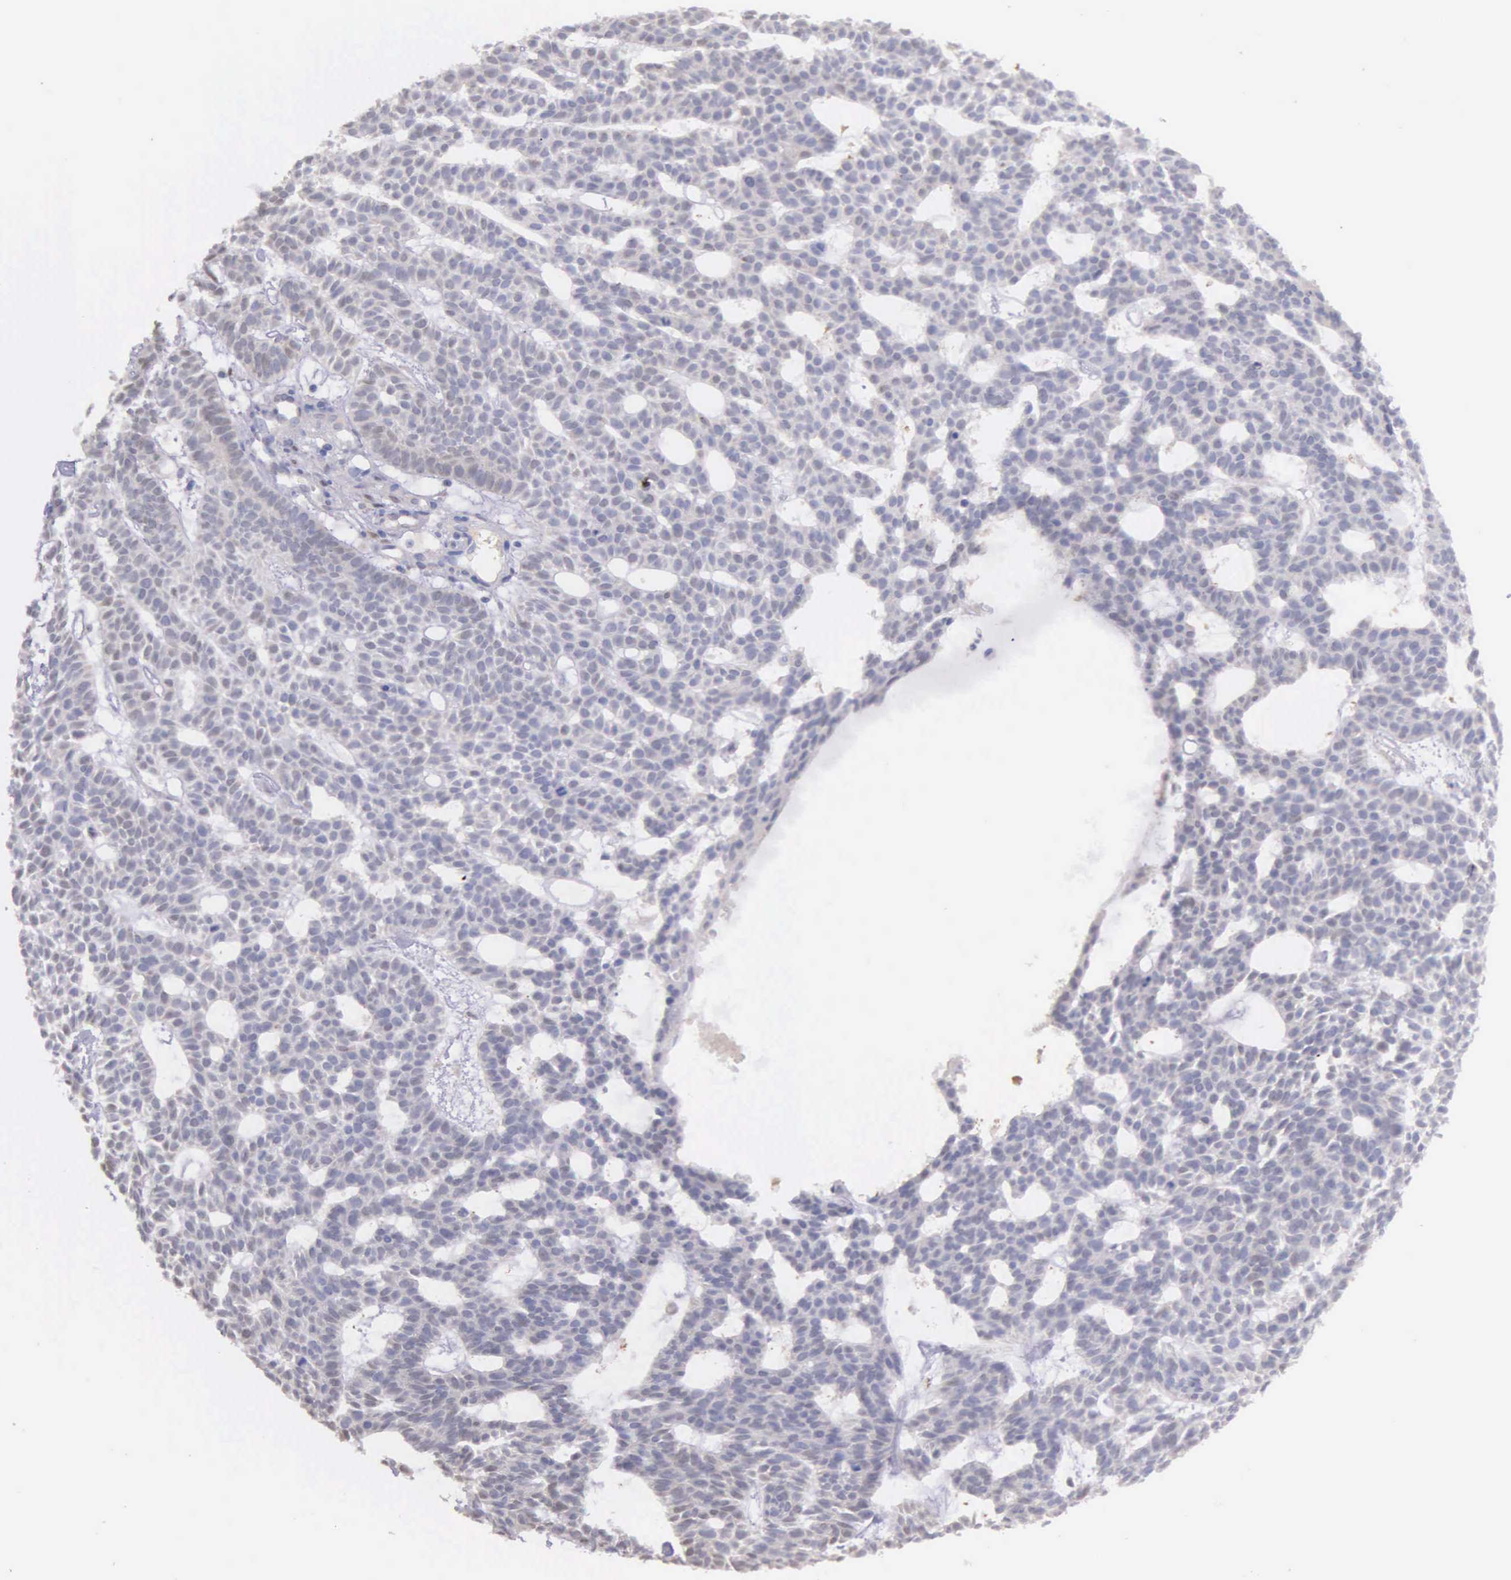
{"staining": {"intensity": "negative", "quantity": "none", "location": "none"}, "tissue": "skin cancer", "cell_type": "Tumor cells", "image_type": "cancer", "snomed": [{"axis": "morphology", "description": "Basal cell carcinoma"}, {"axis": "topography", "description": "Skin"}], "caption": "Immunohistochemistry of basal cell carcinoma (skin) reveals no positivity in tumor cells. The staining is performed using DAB (3,3'-diaminobenzidine) brown chromogen with nuclei counter-stained in using hematoxylin.", "gene": "GSTT2", "patient": {"sex": "male", "age": 75}}